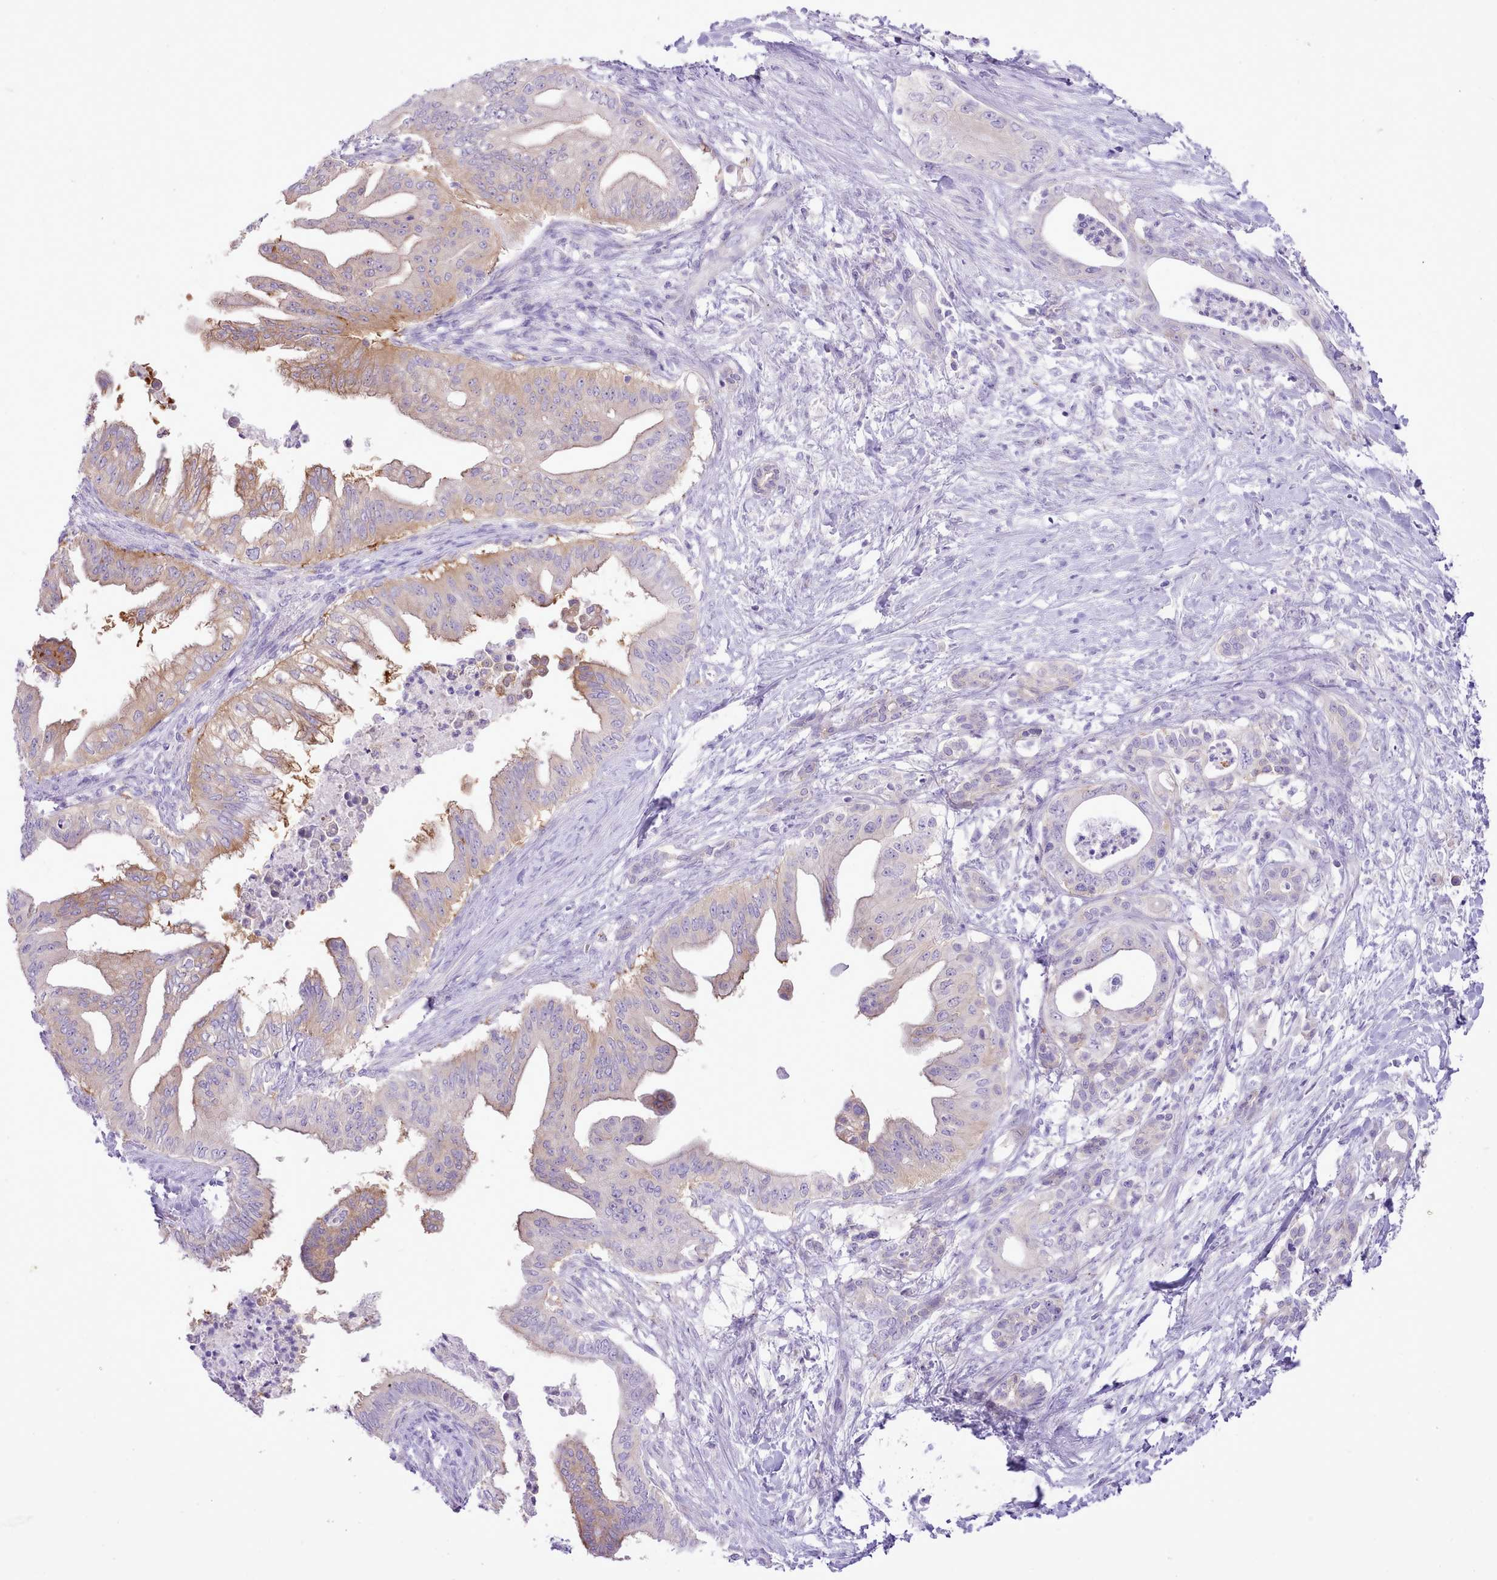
{"staining": {"intensity": "weak", "quantity": "25%-75%", "location": "cytoplasmic/membranous"}, "tissue": "pancreatic cancer", "cell_type": "Tumor cells", "image_type": "cancer", "snomed": [{"axis": "morphology", "description": "Adenocarcinoma, NOS"}, {"axis": "topography", "description": "Pancreas"}], "caption": "Tumor cells show weak cytoplasmic/membranous positivity in approximately 25%-75% of cells in pancreatic cancer (adenocarcinoma).", "gene": "MDFI", "patient": {"sex": "male", "age": 58}}